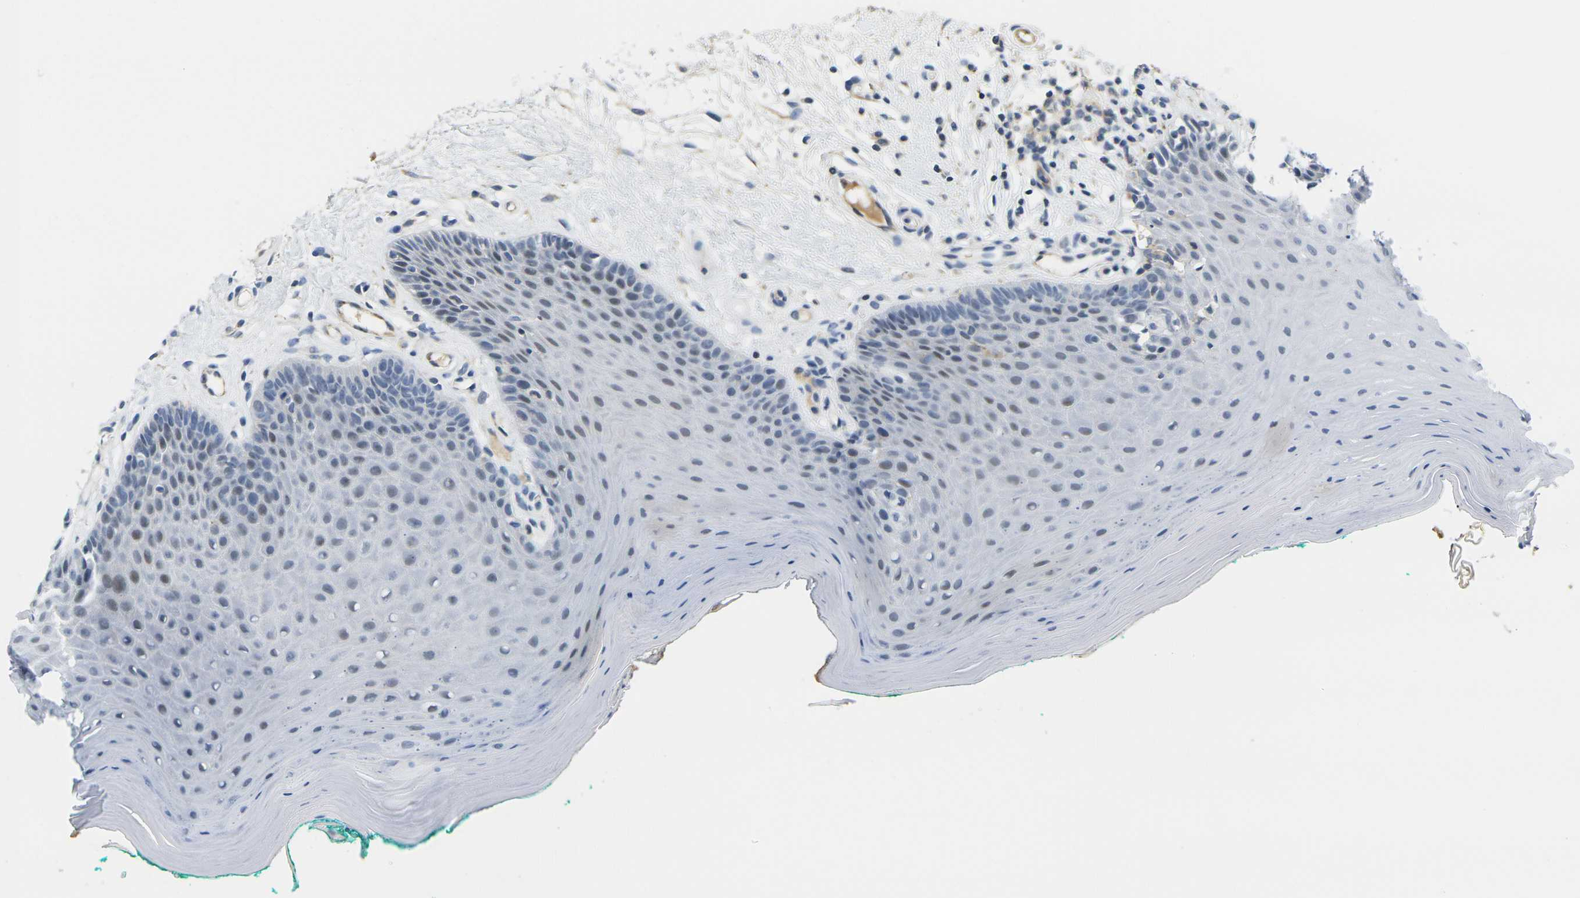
{"staining": {"intensity": "weak", "quantity": "<25%", "location": "nuclear"}, "tissue": "oral mucosa", "cell_type": "Squamous epithelial cells", "image_type": "normal", "snomed": [{"axis": "morphology", "description": "Normal tissue, NOS"}, {"axis": "topography", "description": "Skeletal muscle"}, {"axis": "topography", "description": "Oral tissue"}], "caption": "Oral mucosa was stained to show a protein in brown. There is no significant staining in squamous epithelial cells. (DAB IHC visualized using brightfield microscopy, high magnification).", "gene": "OTOF", "patient": {"sex": "male", "age": 58}}